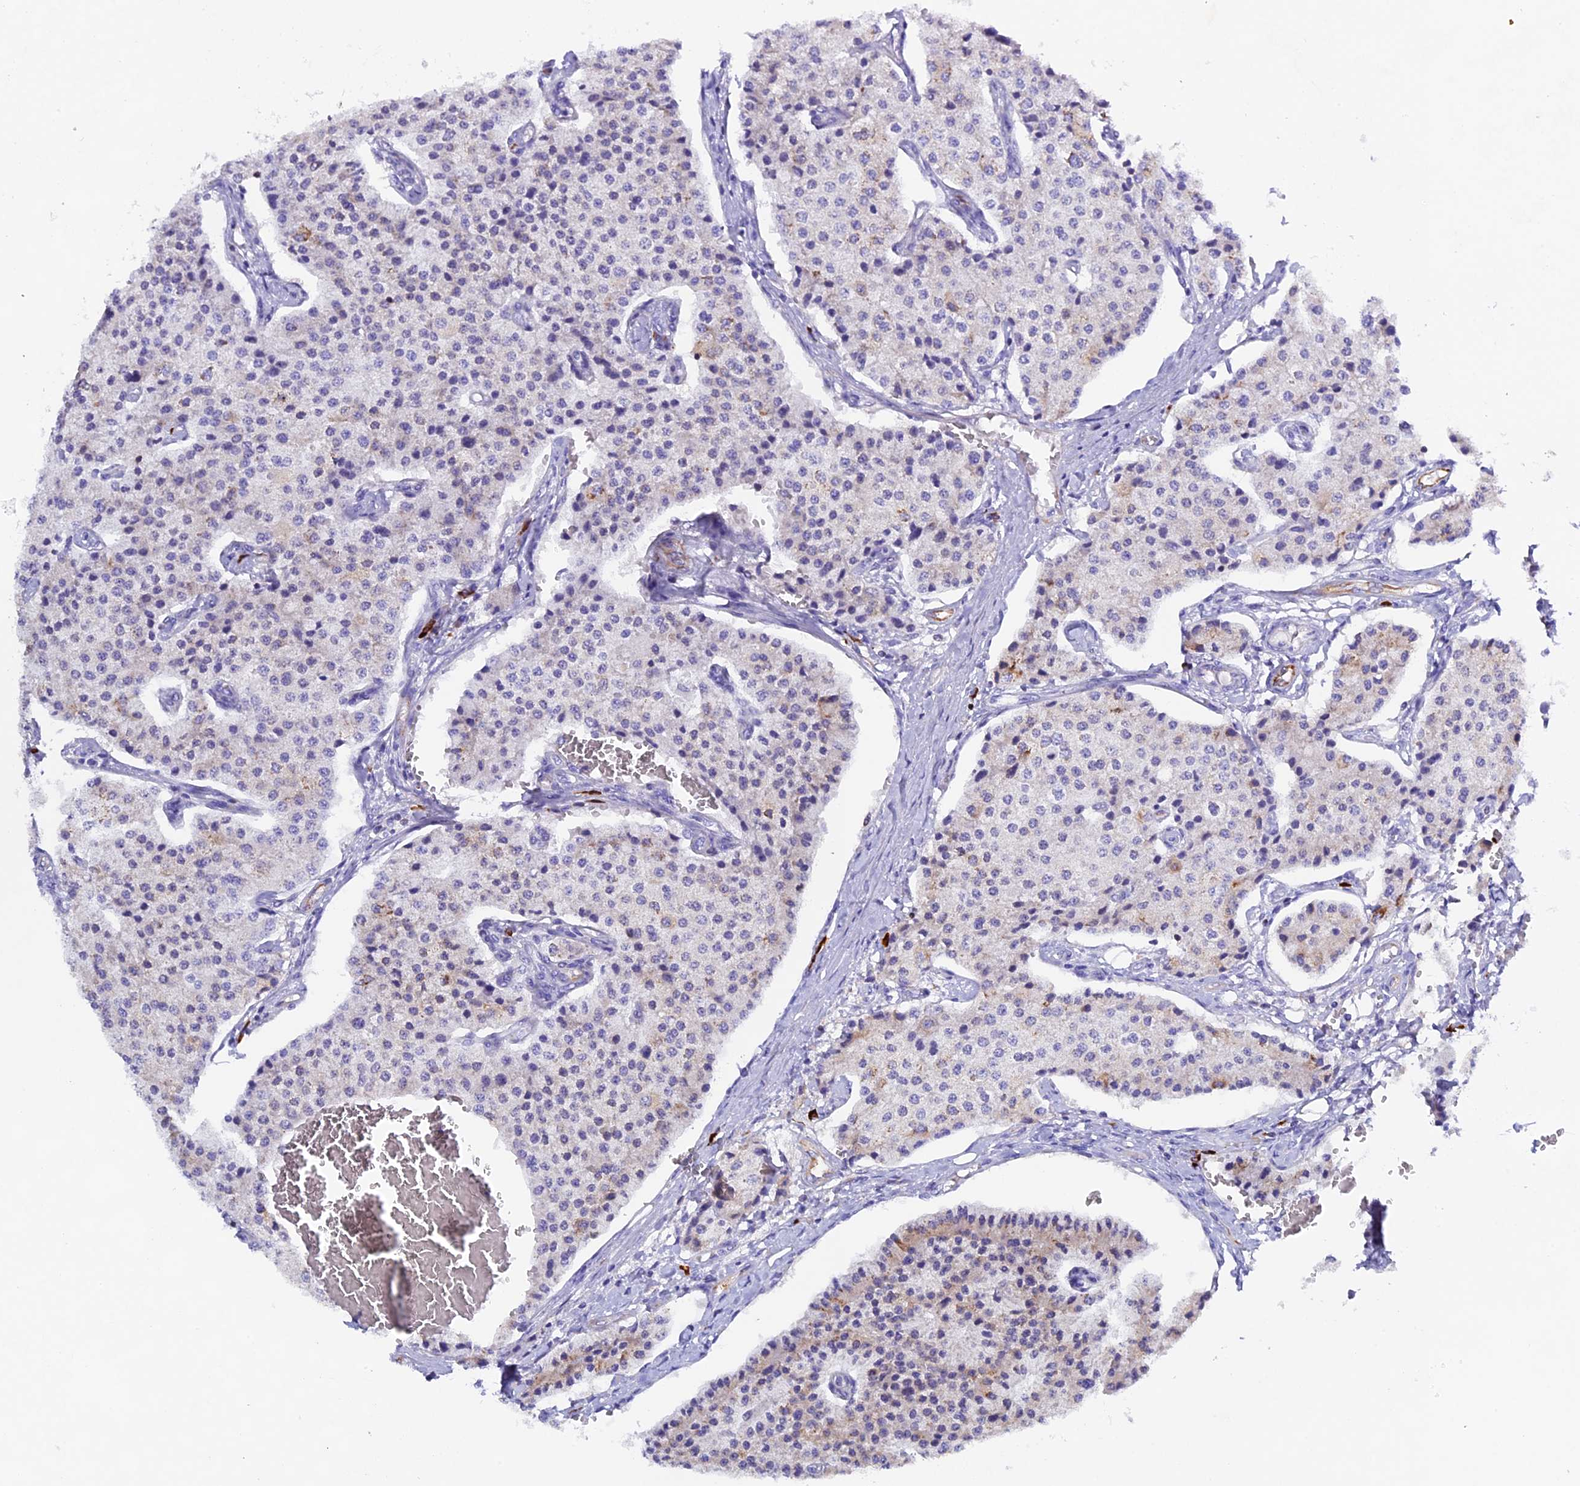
{"staining": {"intensity": "weak", "quantity": "<25%", "location": "cytoplasmic/membranous"}, "tissue": "carcinoid", "cell_type": "Tumor cells", "image_type": "cancer", "snomed": [{"axis": "morphology", "description": "Carcinoid, malignant, NOS"}, {"axis": "topography", "description": "Colon"}], "caption": "Tumor cells are negative for protein expression in human malignant carcinoid.", "gene": "FKBP11", "patient": {"sex": "female", "age": 52}}